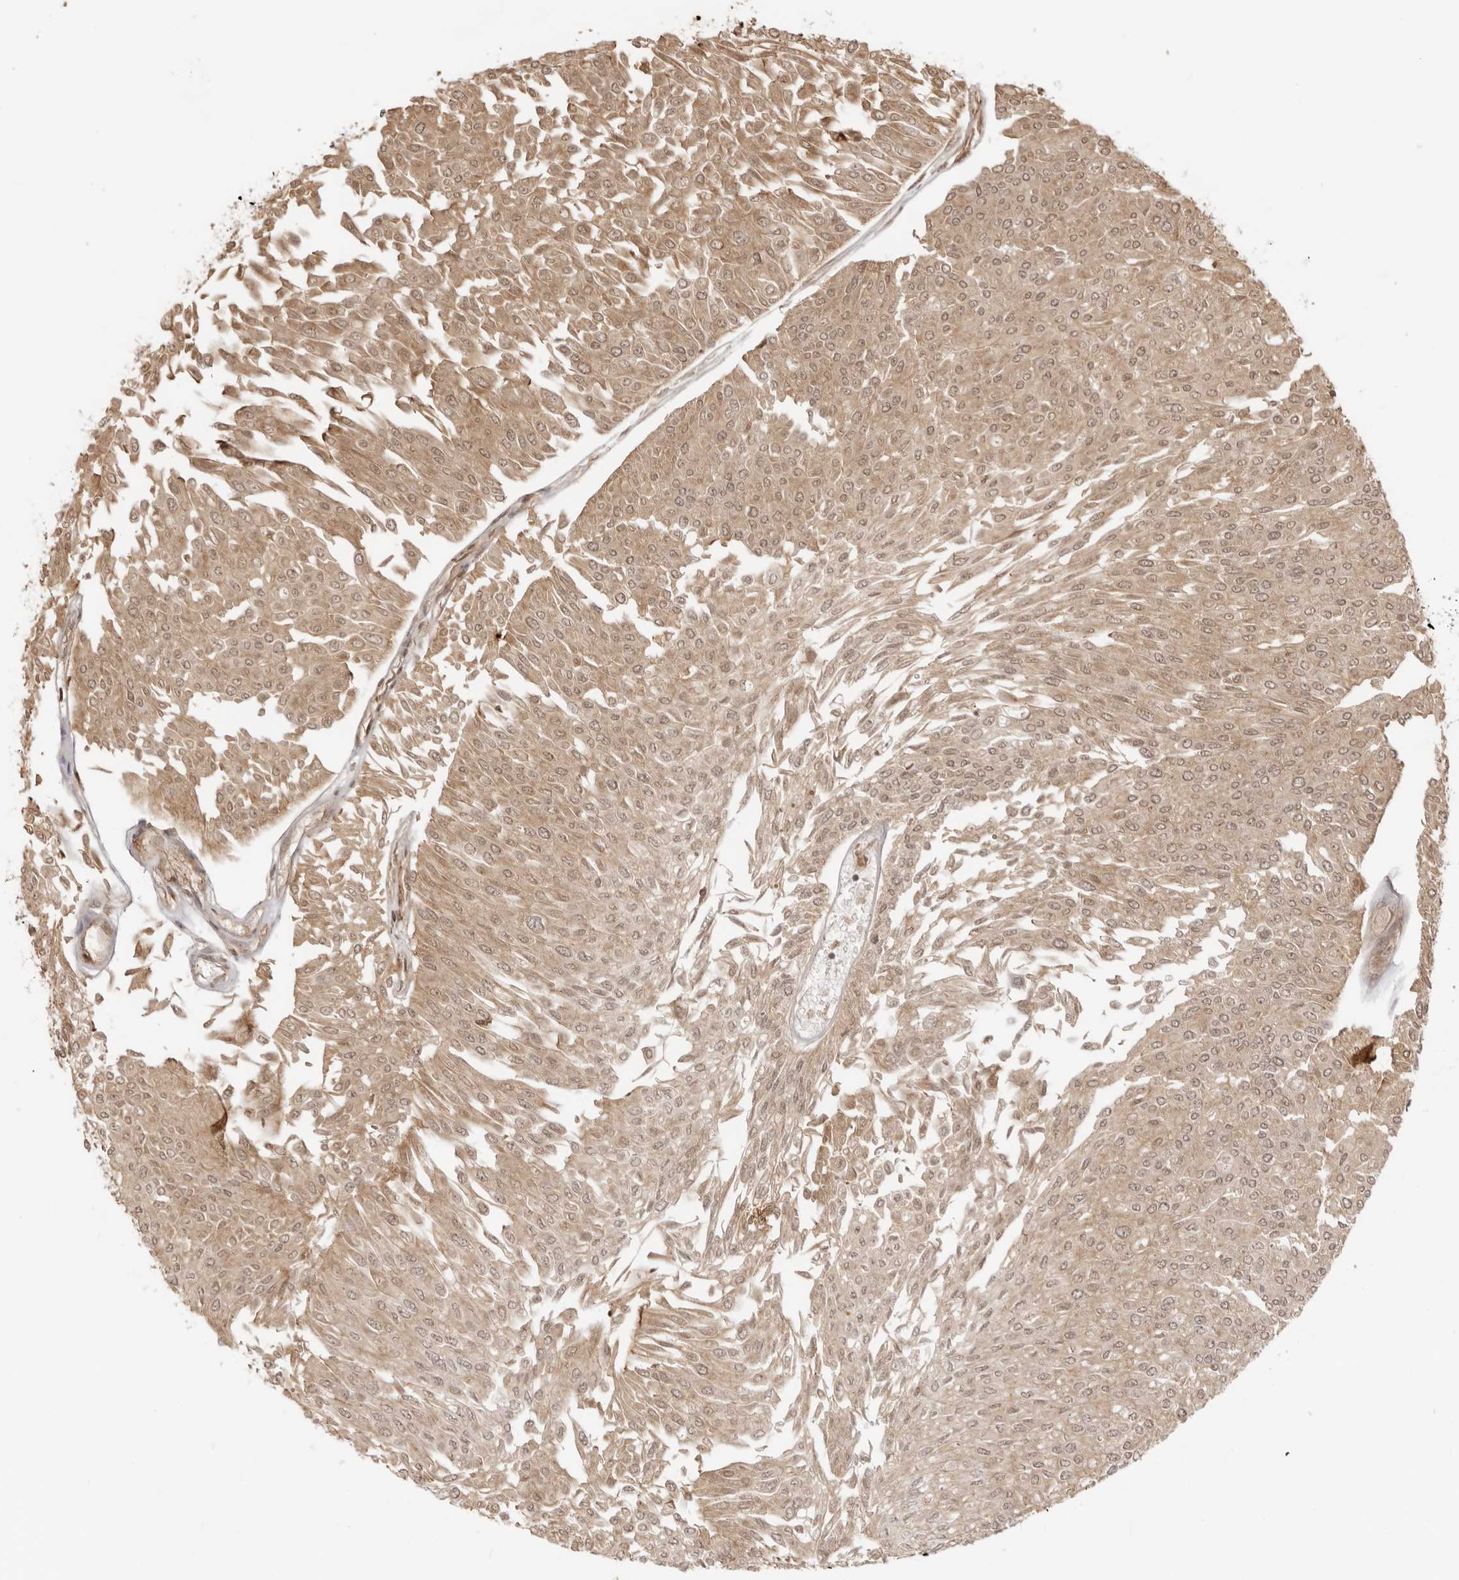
{"staining": {"intensity": "moderate", "quantity": ">75%", "location": "cytoplasmic/membranous,nuclear"}, "tissue": "urothelial cancer", "cell_type": "Tumor cells", "image_type": "cancer", "snomed": [{"axis": "morphology", "description": "Urothelial carcinoma, Low grade"}, {"axis": "topography", "description": "Urinary bladder"}], "caption": "This is a histology image of immunohistochemistry staining of low-grade urothelial carcinoma, which shows moderate staining in the cytoplasmic/membranous and nuclear of tumor cells.", "gene": "IKBKE", "patient": {"sex": "male", "age": 67}}